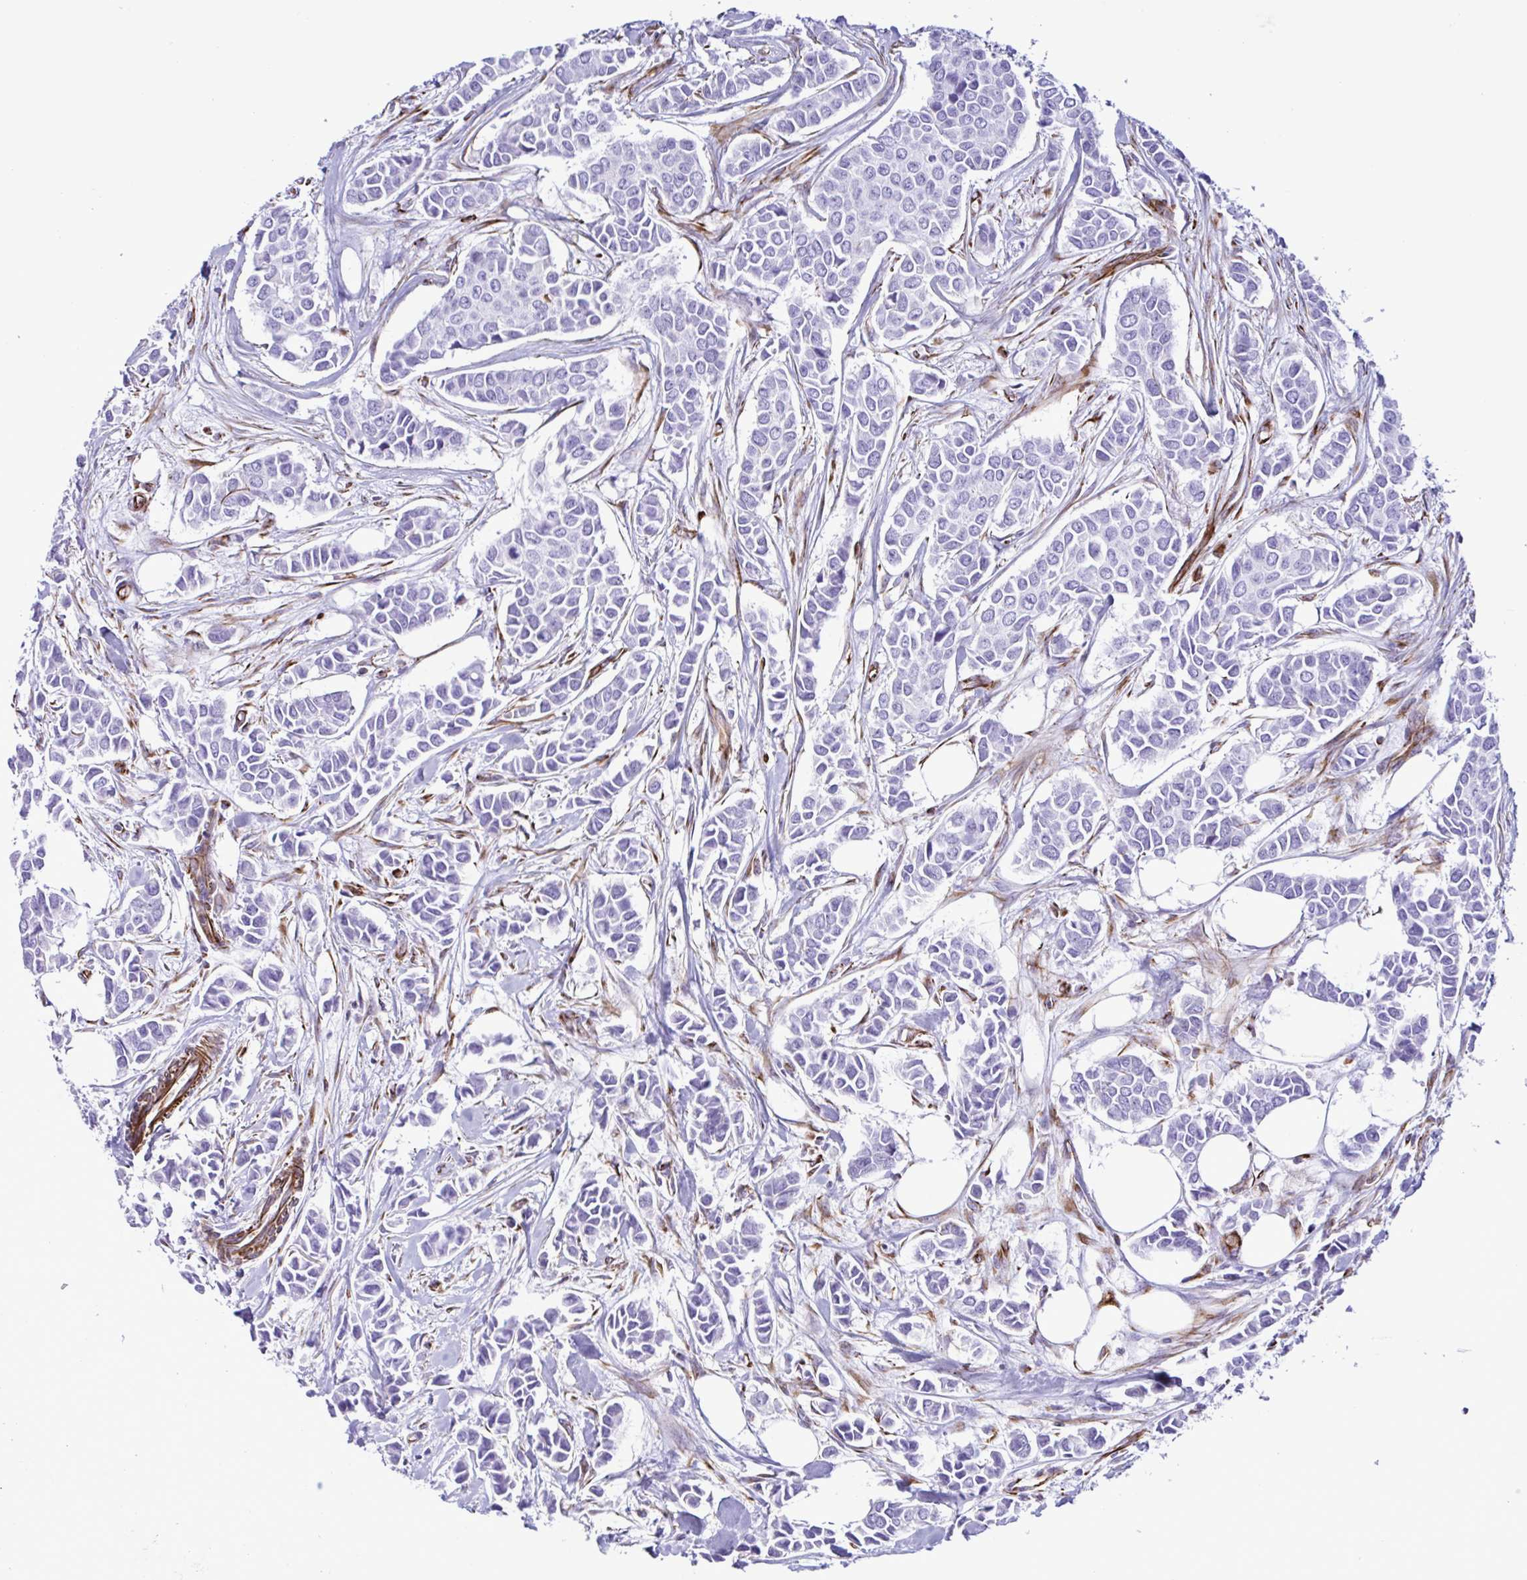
{"staining": {"intensity": "negative", "quantity": "none", "location": "none"}, "tissue": "breast cancer", "cell_type": "Tumor cells", "image_type": "cancer", "snomed": [{"axis": "morphology", "description": "Duct carcinoma"}, {"axis": "topography", "description": "Breast"}], "caption": "Breast cancer (invasive ductal carcinoma) was stained to show a protein in brown. There is no significant expression in tumor cells. Brightfield microscopy of immunohistochemistry stained with DAB (3,3'-diaminobenzidine) (brown) and hematoxylin (blue), captured at high magnification.", "gene": "SMAD5", "patient": {"sex": "female", "age": 84}}